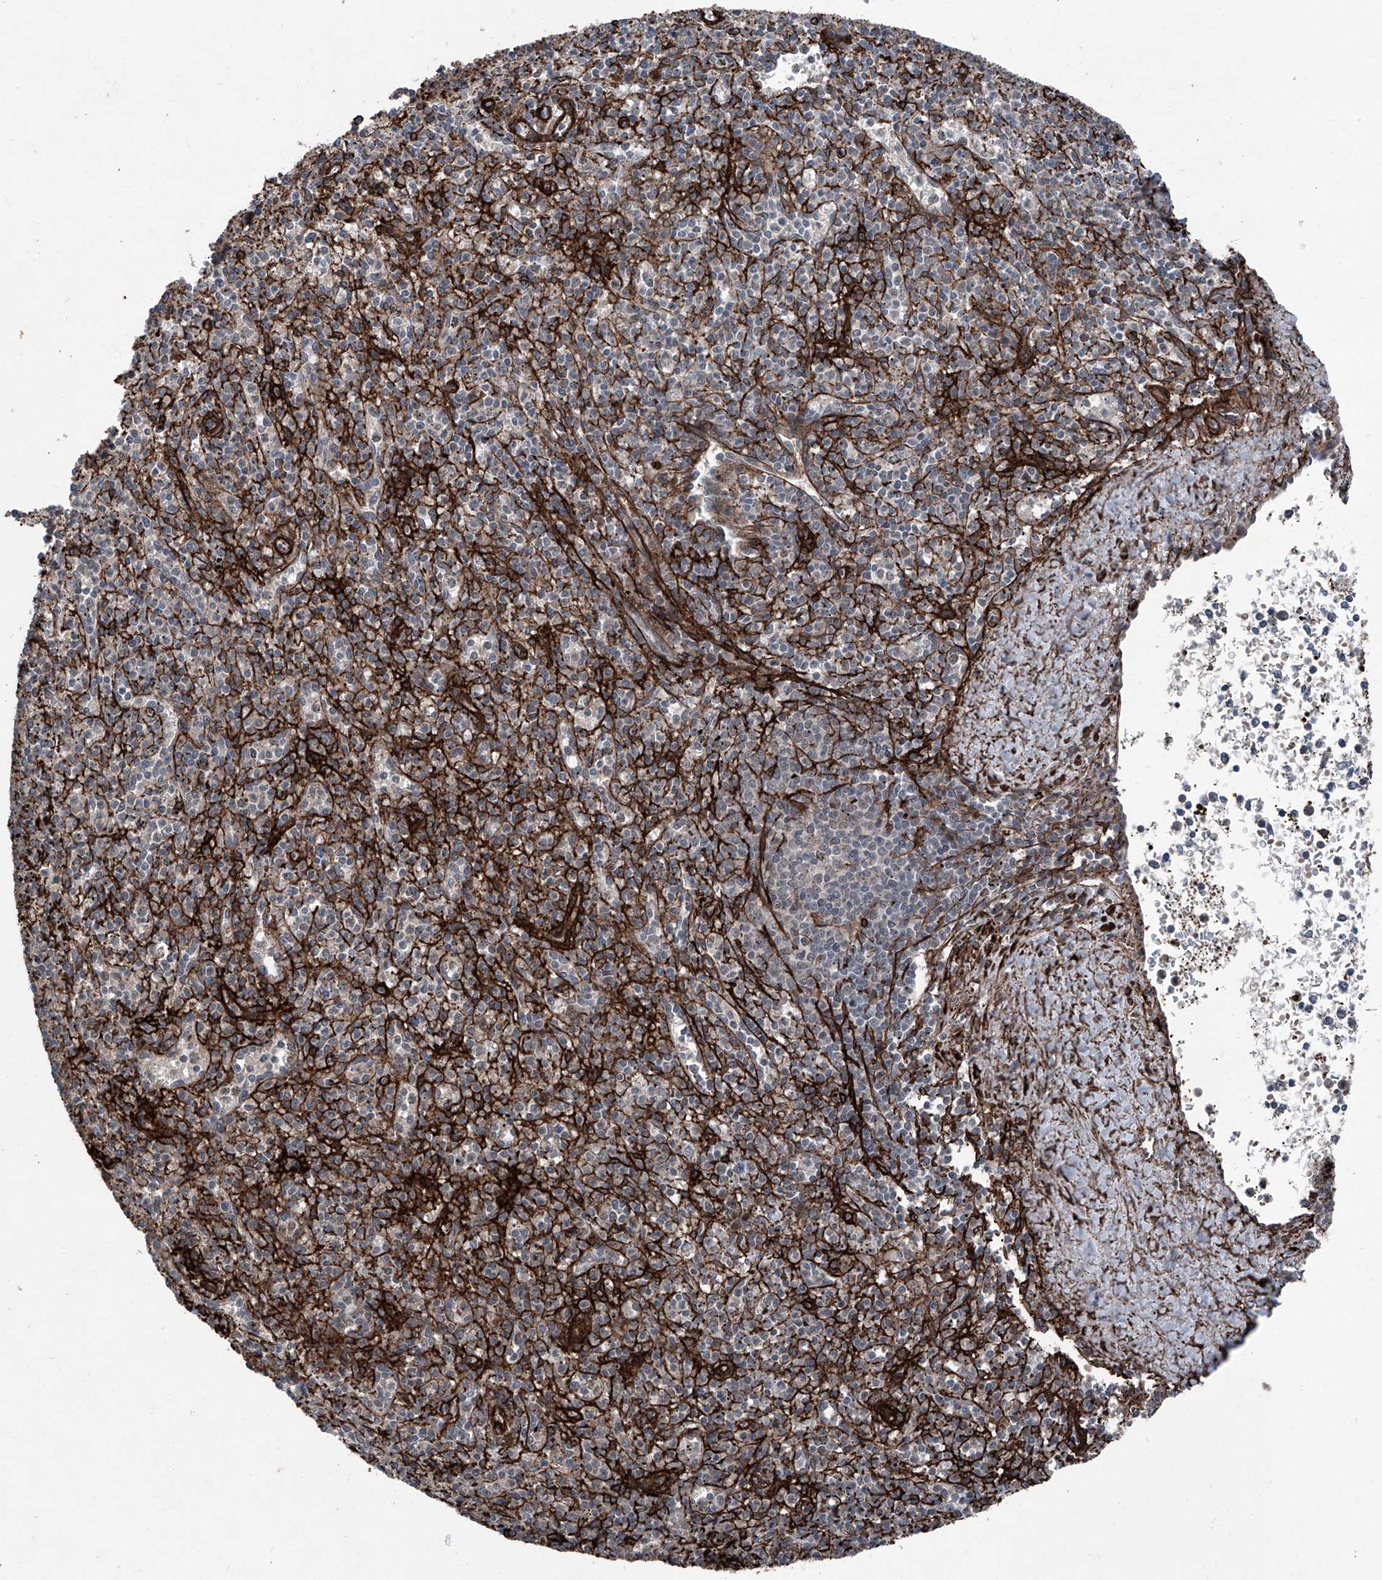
{"staining": {"intensity": "negative", "quantity": "none", "location": "none"}, "tissue": "spleen", "cell_type": "Cells in red pulp", "image_type": "normal", "snomed": [{"axis": "morphology", "description": "Normal tissue, NOS"}, {"axis": "topography", "description": "Spleen"}], "caption": "The immunohistochemistry histopathology image has no significant staining in cells in red pulp of spleen. (Stains: DAB immunohistochemistry (IHC) with hematoxylin counter stain, Microscopy: brightfield microscopy at high magnification).", "gene": "COA7", "patient": {"sex": "male", "age": 72}}